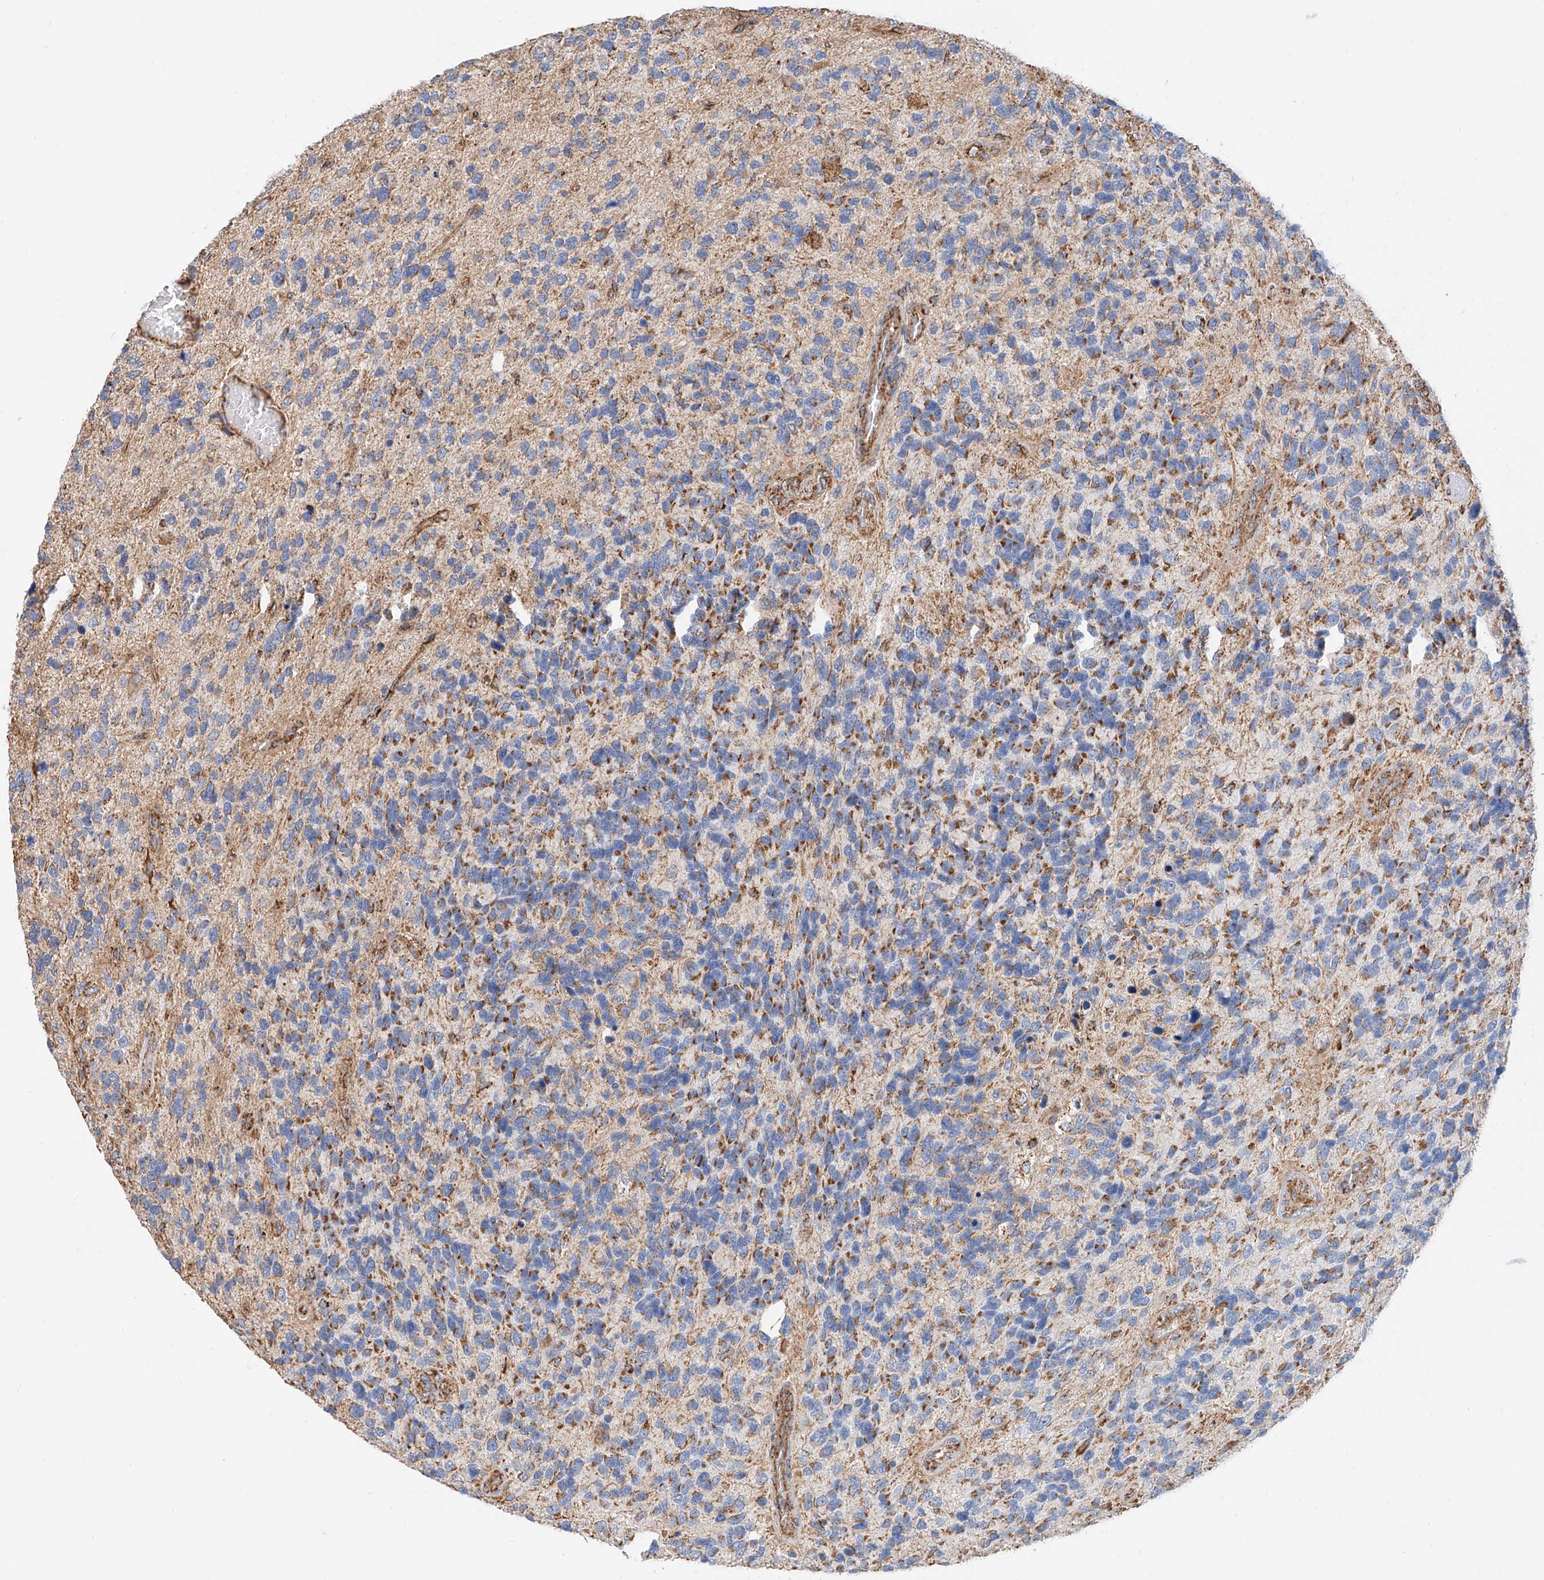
{"staining": {"intensity": "moderate", "quantity": "<25%", "location": "cytoplasmic/membranous"}, "tissue": "glioma", "cell_type": "Tumor cells", "image_type": "cancer", "snomed": [{"axis": "morphology", "description": "Glioma, malignant, High grade"}, {"axis": "topography", "description": "Brain"}], "caption": "Human malignant glioma (high-grade) stained with a brown dye exhibits moderate cytoplasmic/membranous positive positivity in about <25% of tumor cells.", "gene": "NDUFV3", "patient": {"sex": "female", "age": 58}}